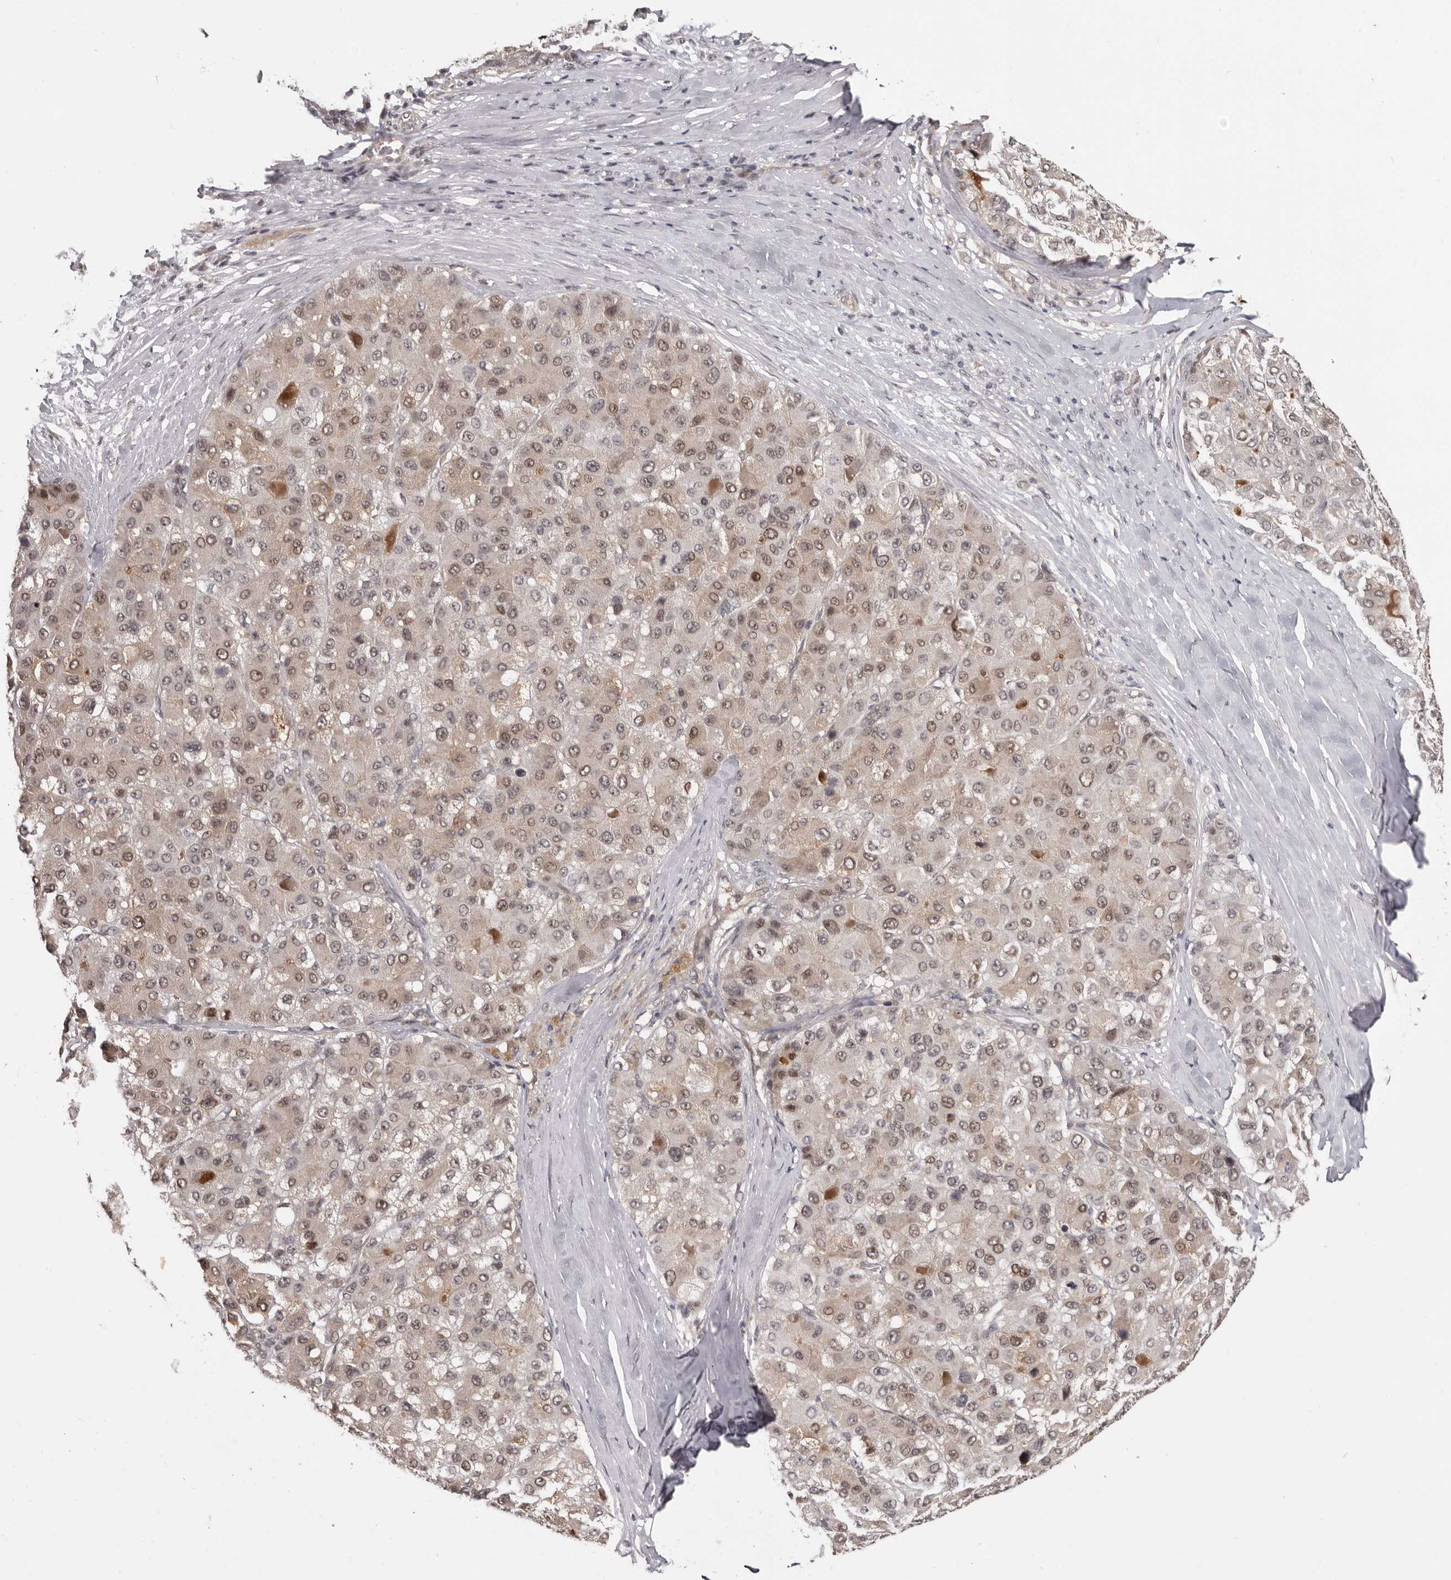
{"staining": {"intensity": "weak", "quantity": ">75%", "location": "cytoplasmic/membranous,nuclear"}, "tissue": "liver cancer", "cell_type": "Tumor cells", "image_type": "cancer", "snomed": [{"axis": "morphology", "description": "Carcinoma, Hepatocellular, NOS"}, {"axis": "topography", "description": "Liver"}], "caption": "Immunohistochemical staining of human liver hepatocellular carcinoma reveals low levels of weak cytoplasmic/membranous and nuclear positivity in approximately >75% of tumor cells. (DAB (3,3'-diaminobenzidine) IHC with brightfield microscopy, high magnification).", "gene": "TBX5", "patient": {"sex": "male", "age": 80}}